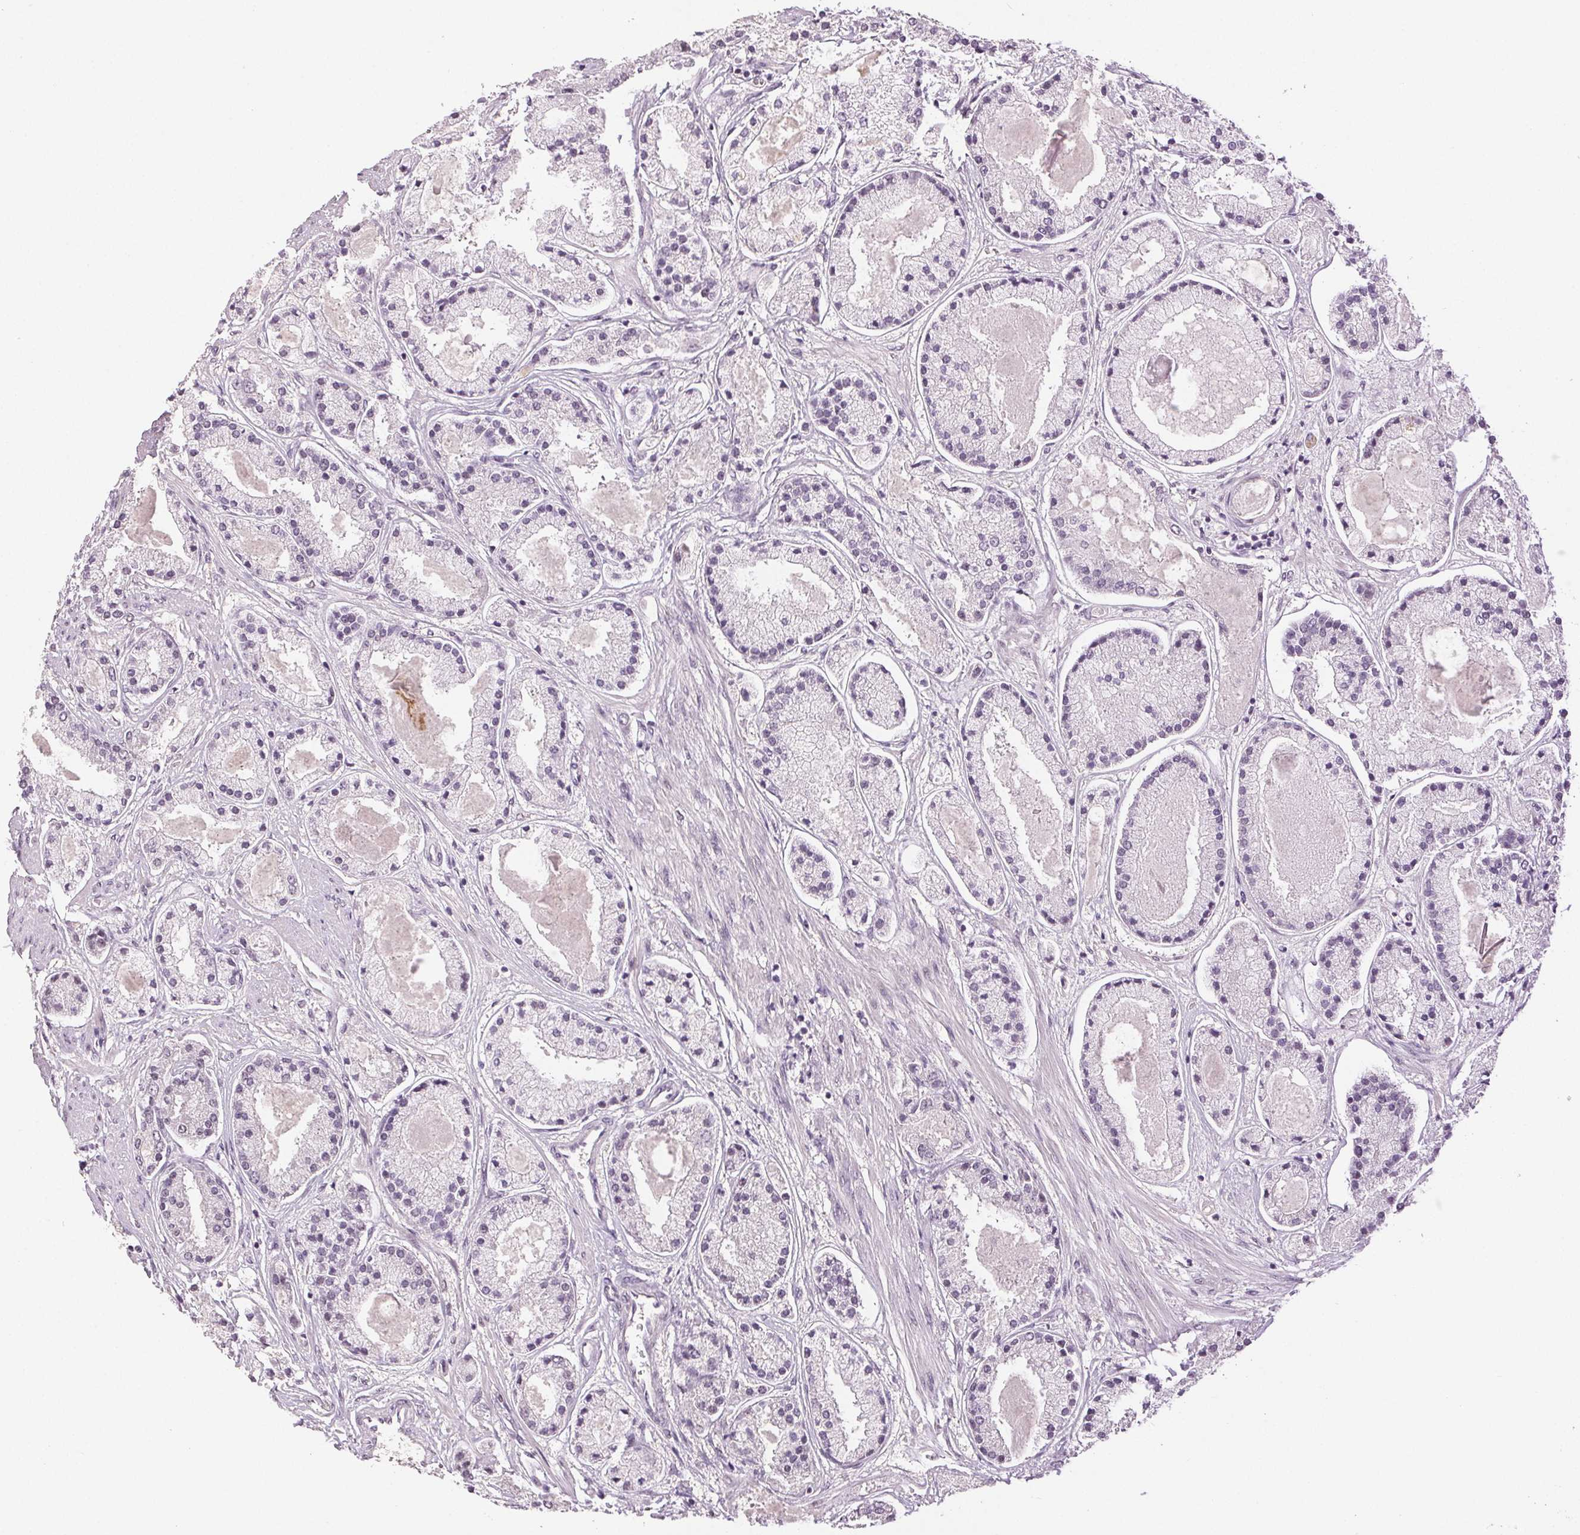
{"staining": {"intensity": "negative", "quantity": "none", "location": "none"}, "tissue": "prostate cancer", "cell_type": "Tumor cells", "image_type": "cancer", "snomed": [{"axis": "morphology", "description": "Adenocarcinoma, High grade"}, {"axis": "topography", "description": "Prostate"}], "caption": "Immunohistochemical staining of adenocarcinoma (high-grade) (prostate) displays no significant staining in tumor cells. (DAB (3,3'-diaminobenzidine) immunohistochemistry with hematoxylin counter stain).", "gene": "PLCB1", "patient": {"sex": "male", "age": 67}}